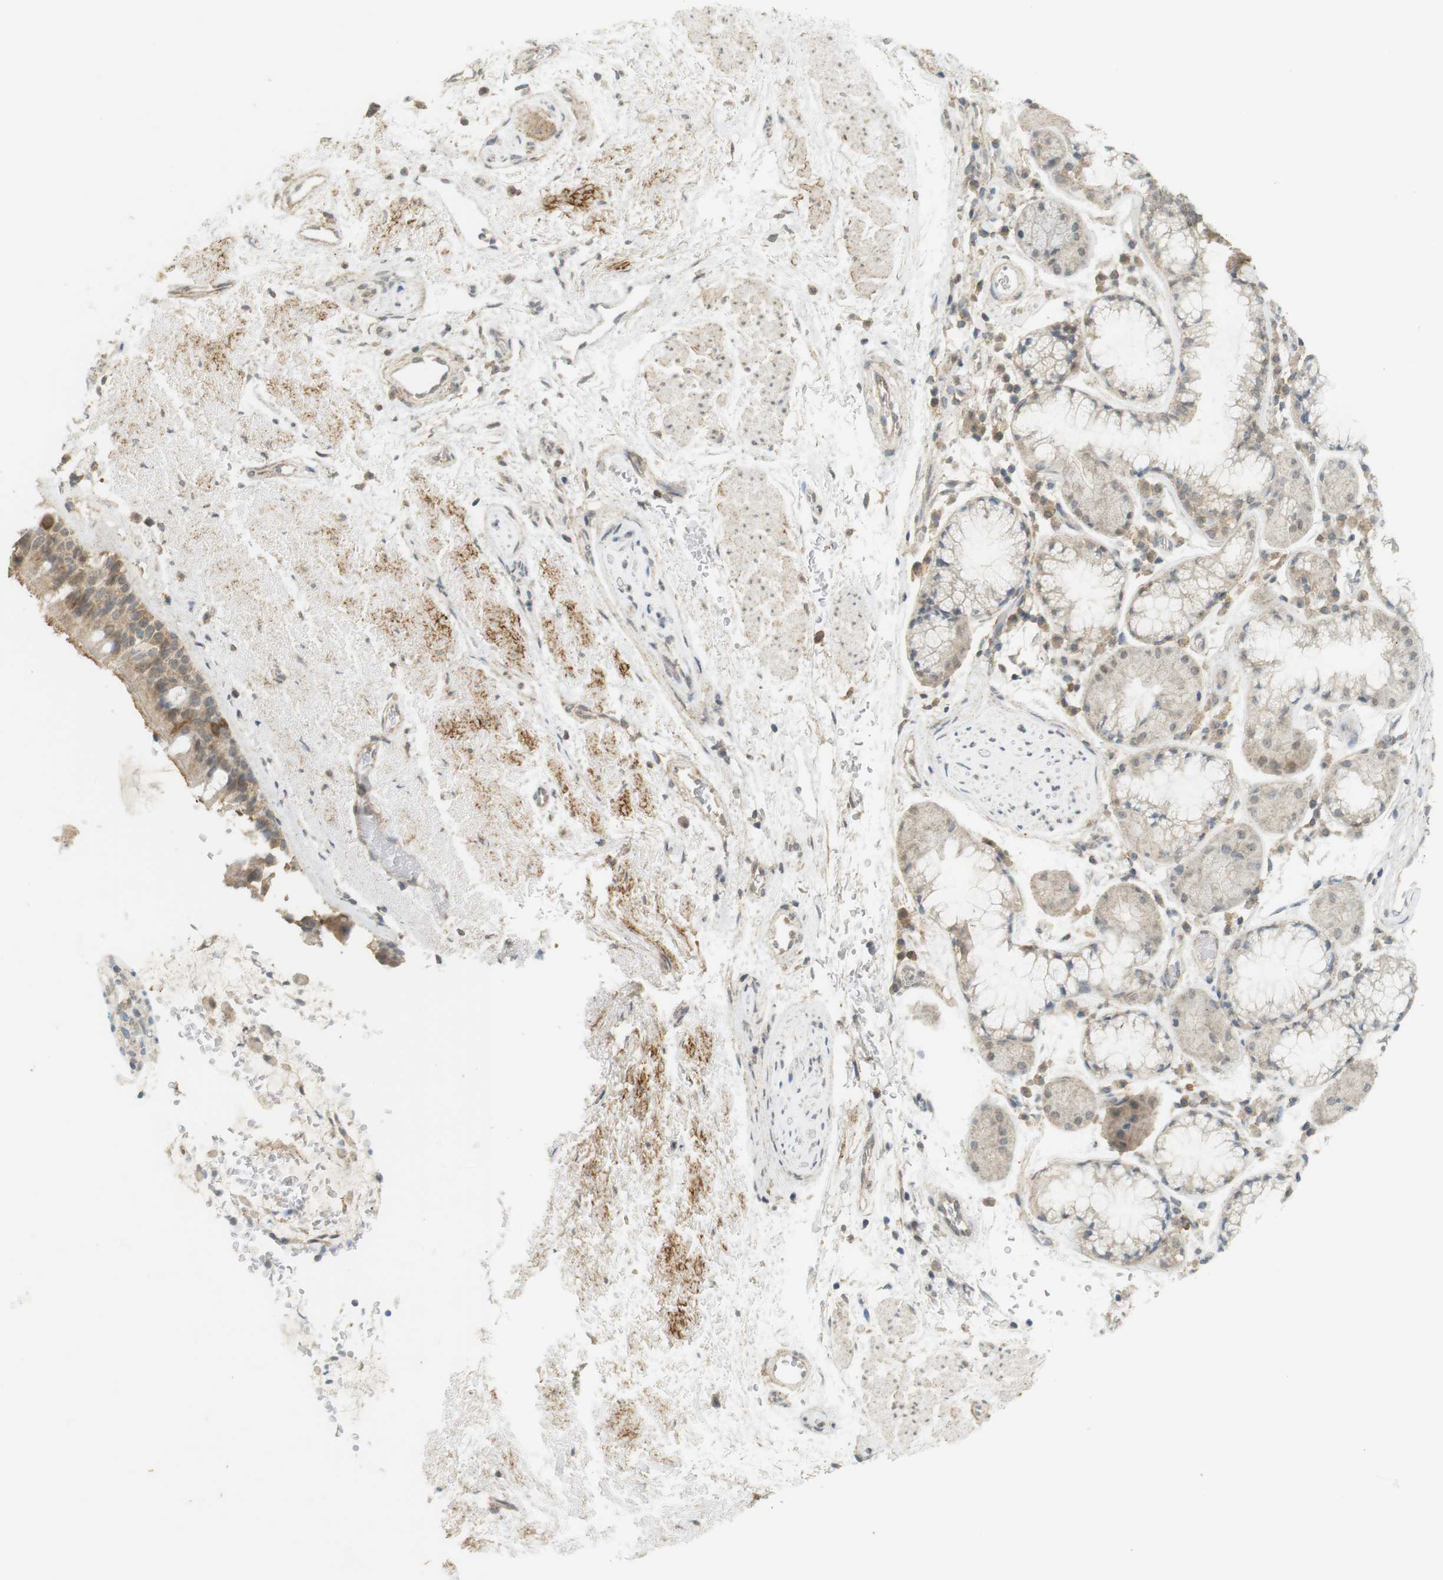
{"staining": {"intensity": "moderate", "quantity": "<25%", "location": "cytoplasmic/membranous"}, "tissue": "bronchus", "cell_type": "Respiratory epithelial cells", "image_type": "normal", "snomed": [{"axis": "morphology", "description": "Normal tissue, NOS"}, {"axis": "topography", "description": "Bronchus"}], "caption": "Immunohistochemistry (IHC) image of unremarkable human bronchus stained for a protein (brown), which shows low levels of moderate cytoplasmic/membranous positivity in about <25% of respiratory epithelial cells.", "gene": "TTK", "patient": {"sex": "female", "age": 54}}